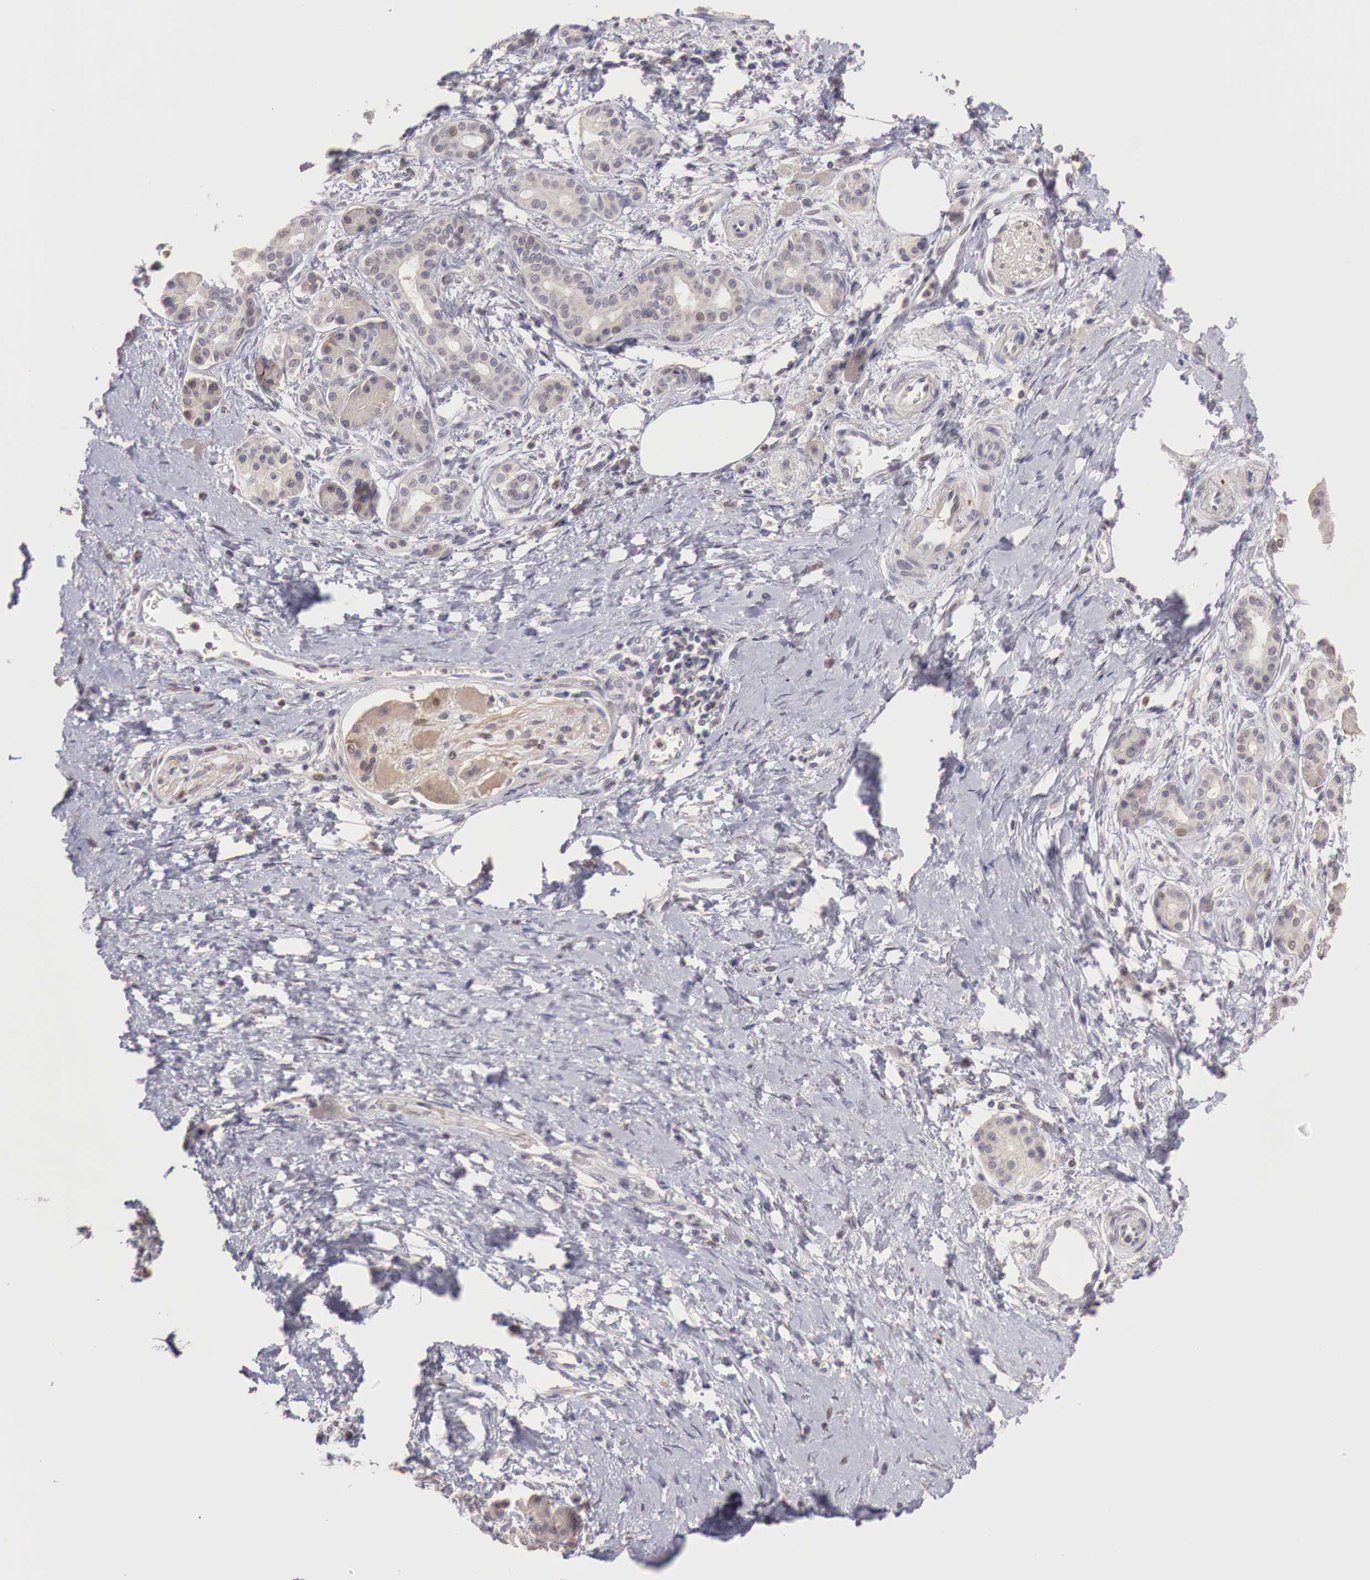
{"staining": {"intensity": "weak", "quantity": ">75%", "location": "cytoplasmic/membranous"}, "tissue": "pancreatic cancer", "cell_type": "Tumor cells", "image_type": "cancer", "snomed": [{"axis": "morphology", "description": "Adenocarcinoma, NOS"}, {"axis": "topography", "description": "Pancreas"}], "caption": "Immunohistochemistry (IHC) image of neoplastic tissue: pancreatic cancer stained using immunohistochemistry (IHC) displays low levels of weak protein expression localized specifically in the cytoplasmic/membranous of tumor cells, appearing as a cytoplasmic/membranous brown color.", "gene": "TBC1D9", "patient": {"sex": "female", "age": 66}}